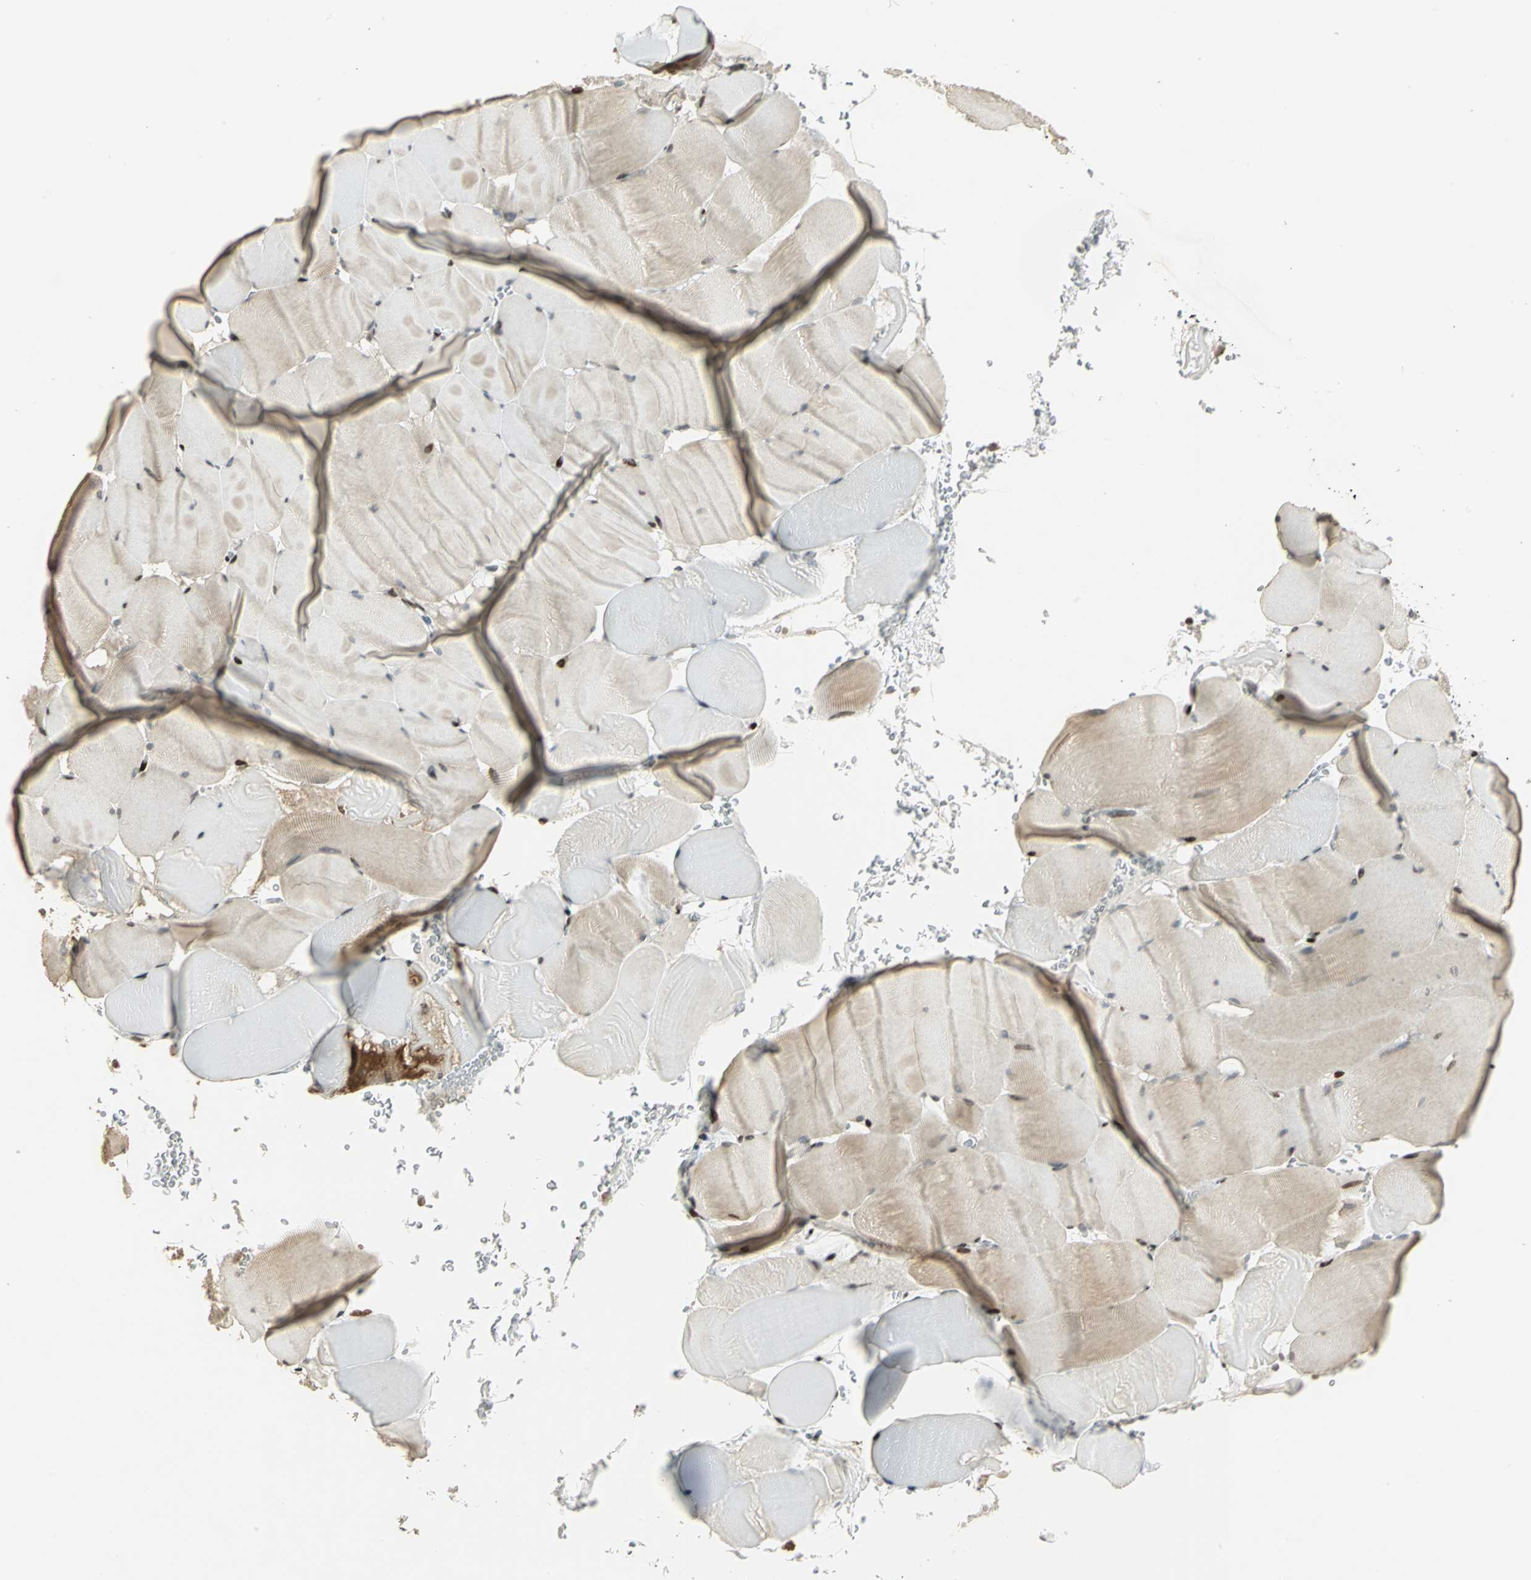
{"staining": {"intensity": "strong", "quantity": "25%-75%", "location": "nuclear"}, "tissue": "skeletal muscle", "cell_type": "Myocytes", "image_type": "normal", "snomed": [{"axis": "morphology", "description": "Normal tissue, NOS"}, {"axis": "topography", "description": "Skeletal muscle"}], "caption": "Immunohistochemical staining of unremarkable skeletal muscle reveals strong nuclear protein positivity in about 25%-75% of myocytes.", "gene": "KDM1A", "patient": {"sex": "male", "age": 62}}